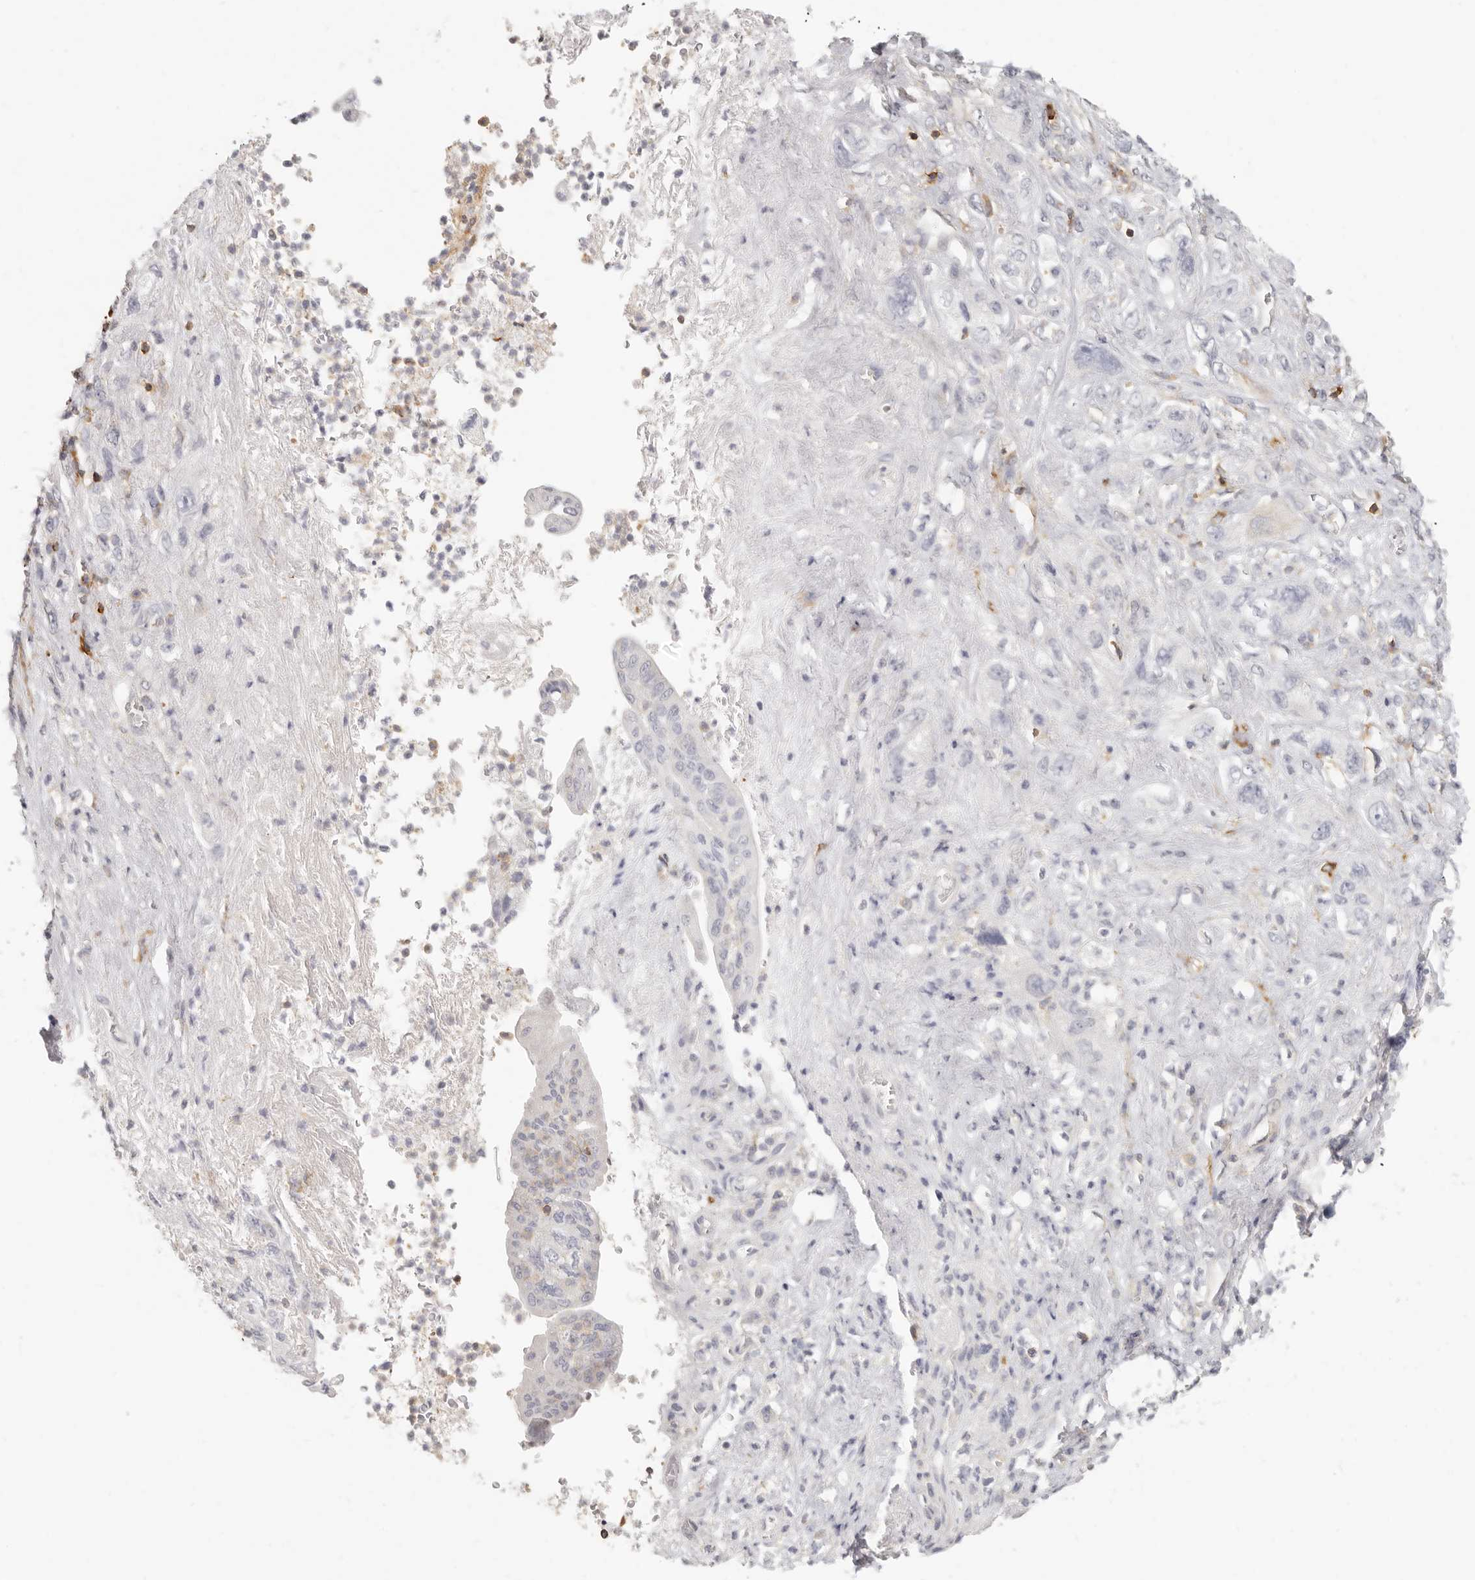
{"staining": {"intensity": "moderate", "quantity": "<25%", "location": "cytoplasmic/membranous"}, "tissue": "pancreatic cancer", "cell_type": "Tumor cells", "image_type": "cancer", "snomed": [{"axis": "morphology", "description": "Adenocarcinoma, NOS"}, {"axis": "topography", "description": "Pancreas"}], "caption": "Brown immunohistochemical staining in human pancreatic cancer (adenocarcinoma) displays moderate cytoplasmic/membranous positivity in approximately <25% of tumor cells. (Stains: DAB (3,3'-diaminobenzidine) in brown, nuclei in blue, Microscopy: brightfield microscopy at high magnification).", "gene": "NIBAN1", "patient": {"sex": "female", "age": 73}}